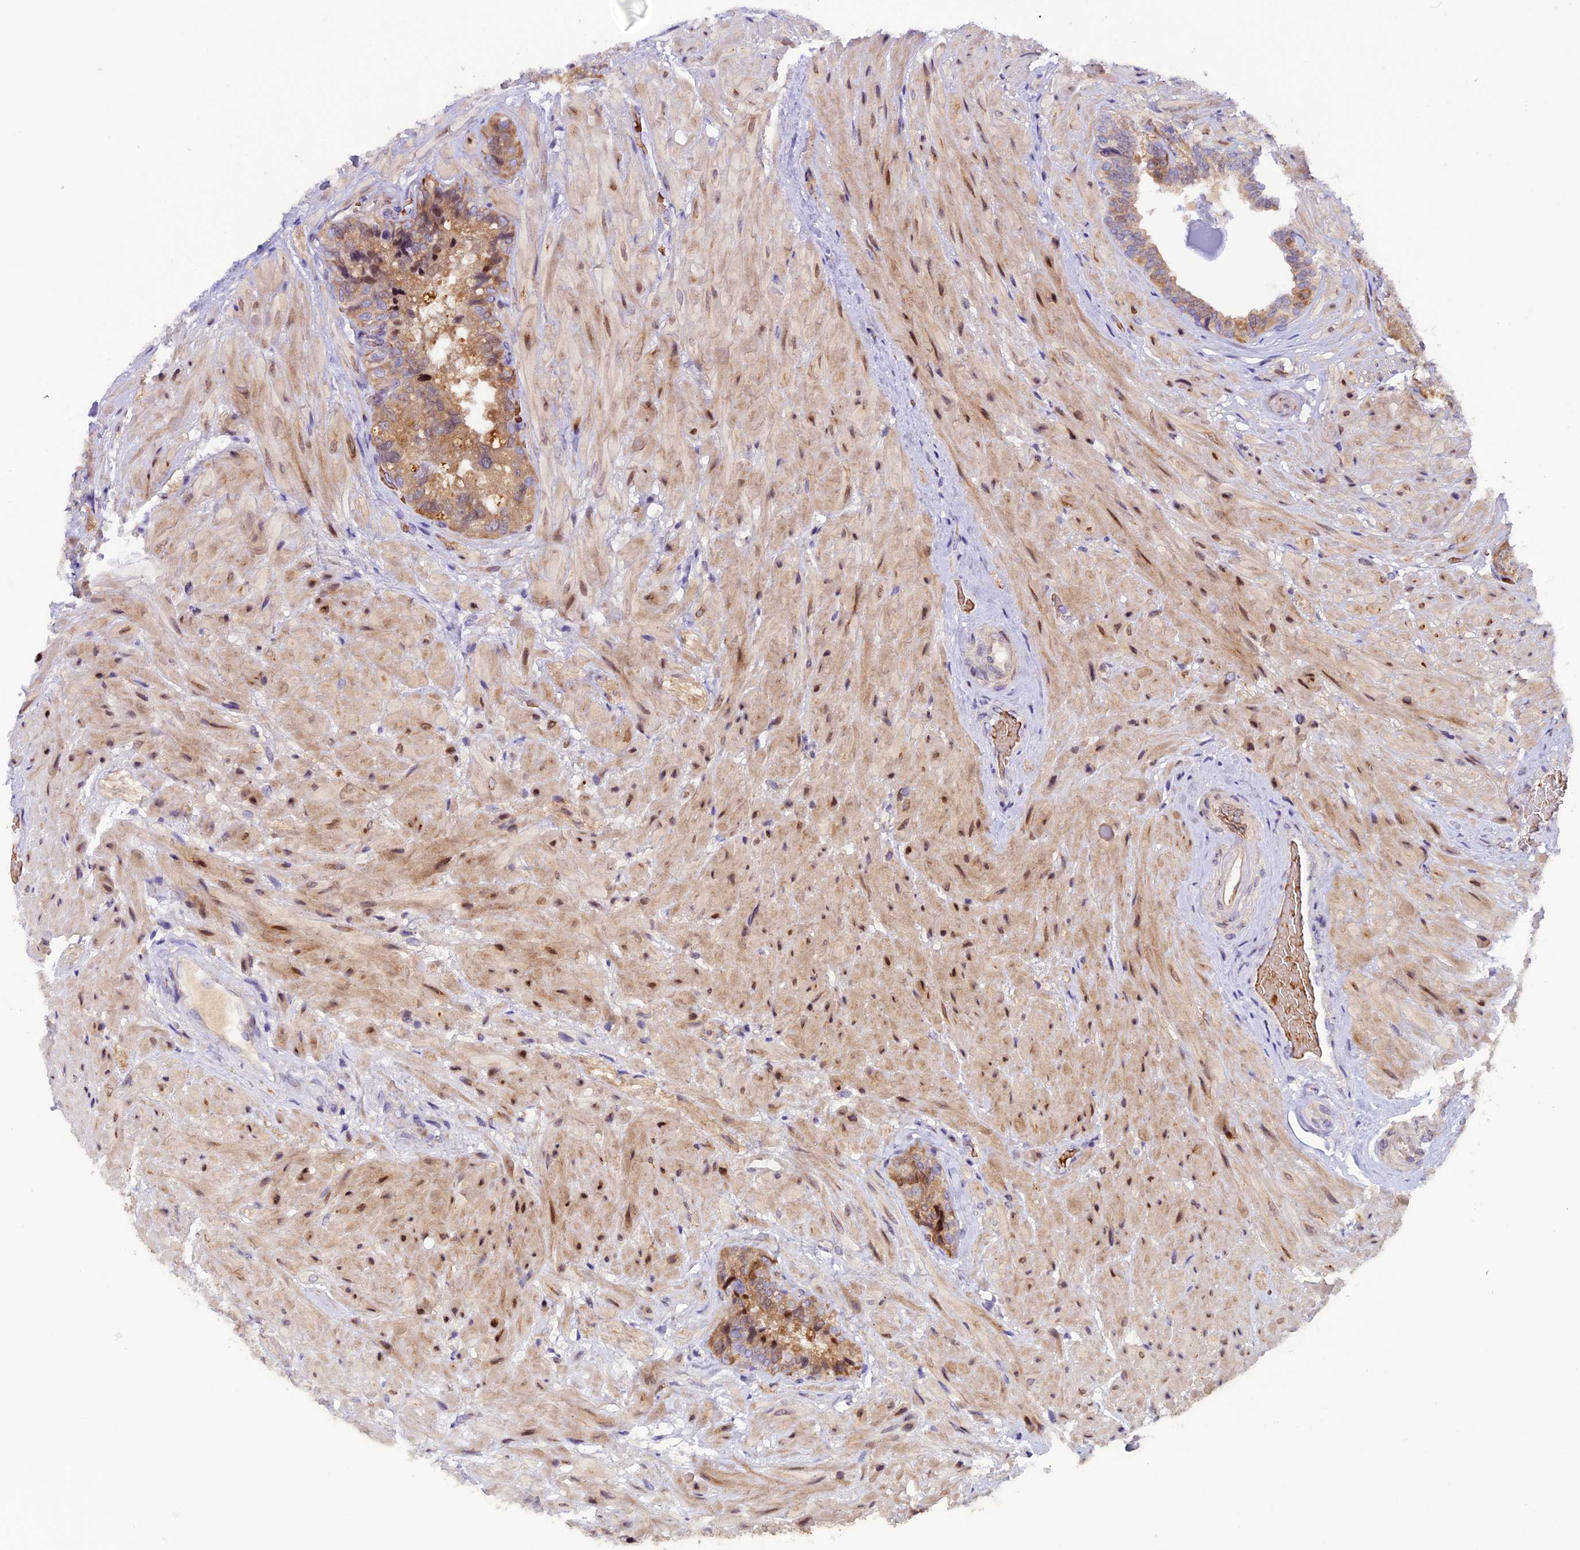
{"staining": {"intensity": "moderate", "quantity": ">75%", "location": "cytoplasmic/membranous"}, "tissue": "seminal vesicle", "cell_type": "Glandular cells", "image_type": "normal", "snomed": [{"axis": "morphology", "description": "Normal tissue, NOS"}, {"axis": "topography", "description": "Prostate and seminal vesicle, NOS"}, {"axis": "topography", "description": "Prostate"}, {"axis": "topography", "description": "Seminal veicle"}], "caption": "Protein expression analysis of normal seminal vesicle exhibits moderate cytoplasmic/membranous positivity in about >75% of glandular cells.", "gene": "CCDC9B", "patient": {"sex": "male", "age": 67}}